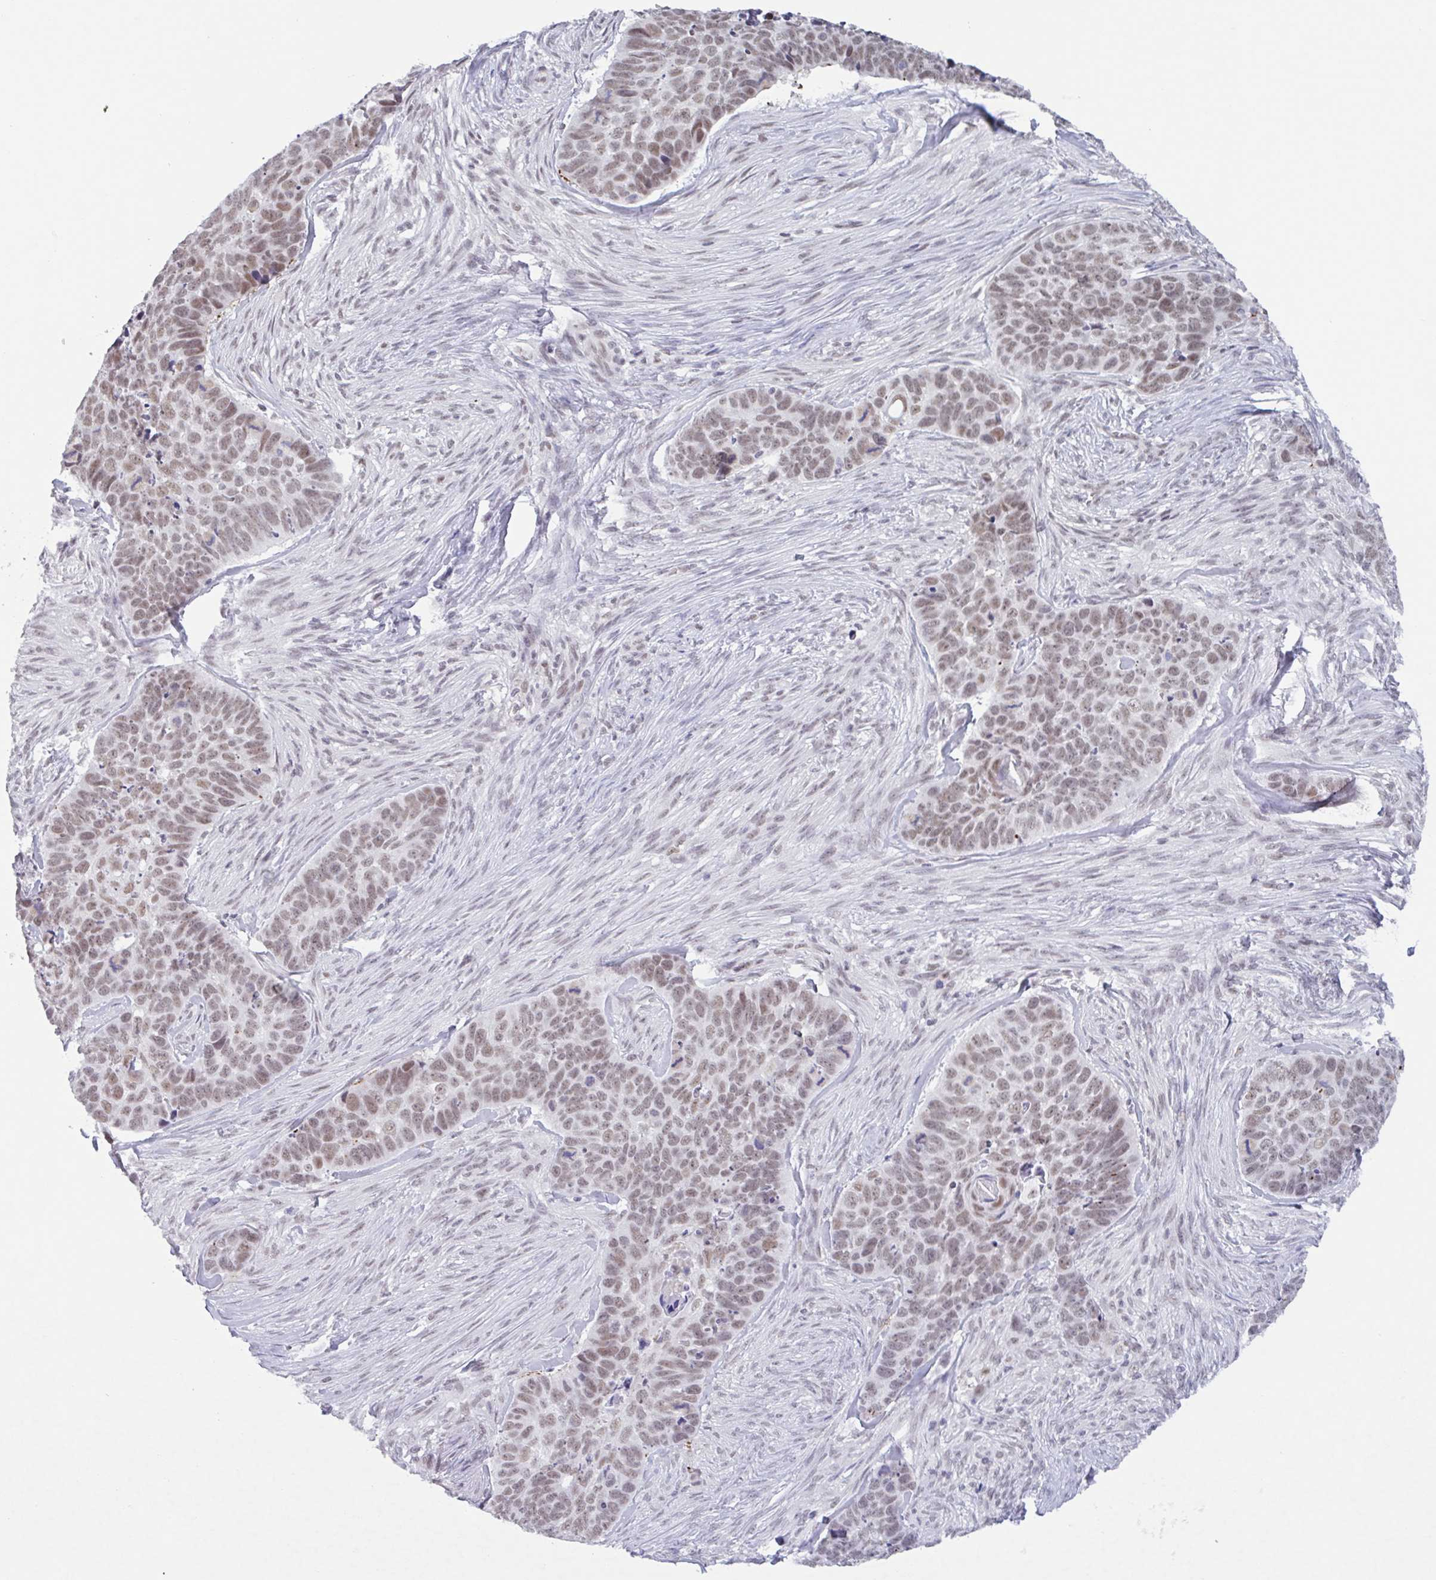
{"staining": {"intensity": "moderate", "quantity": ">75%", "location": "nuclear"}, "tissue": "skin cancer", "cell_type": "Tumor cells", "image_type": "cancer", "snomed": [{"axis": "morphology", "description": "Basal cell carcinoma"}, {"axis": "topography", "description": "Skin"}], "caption": "The micrograph displays a brown stain indicating the presence of a protein in the nuclear of tumor cells in skin cancer (basal cell carcinoma).", "gene": "PLG", "patient": {"sex": "female", "age": 82}}